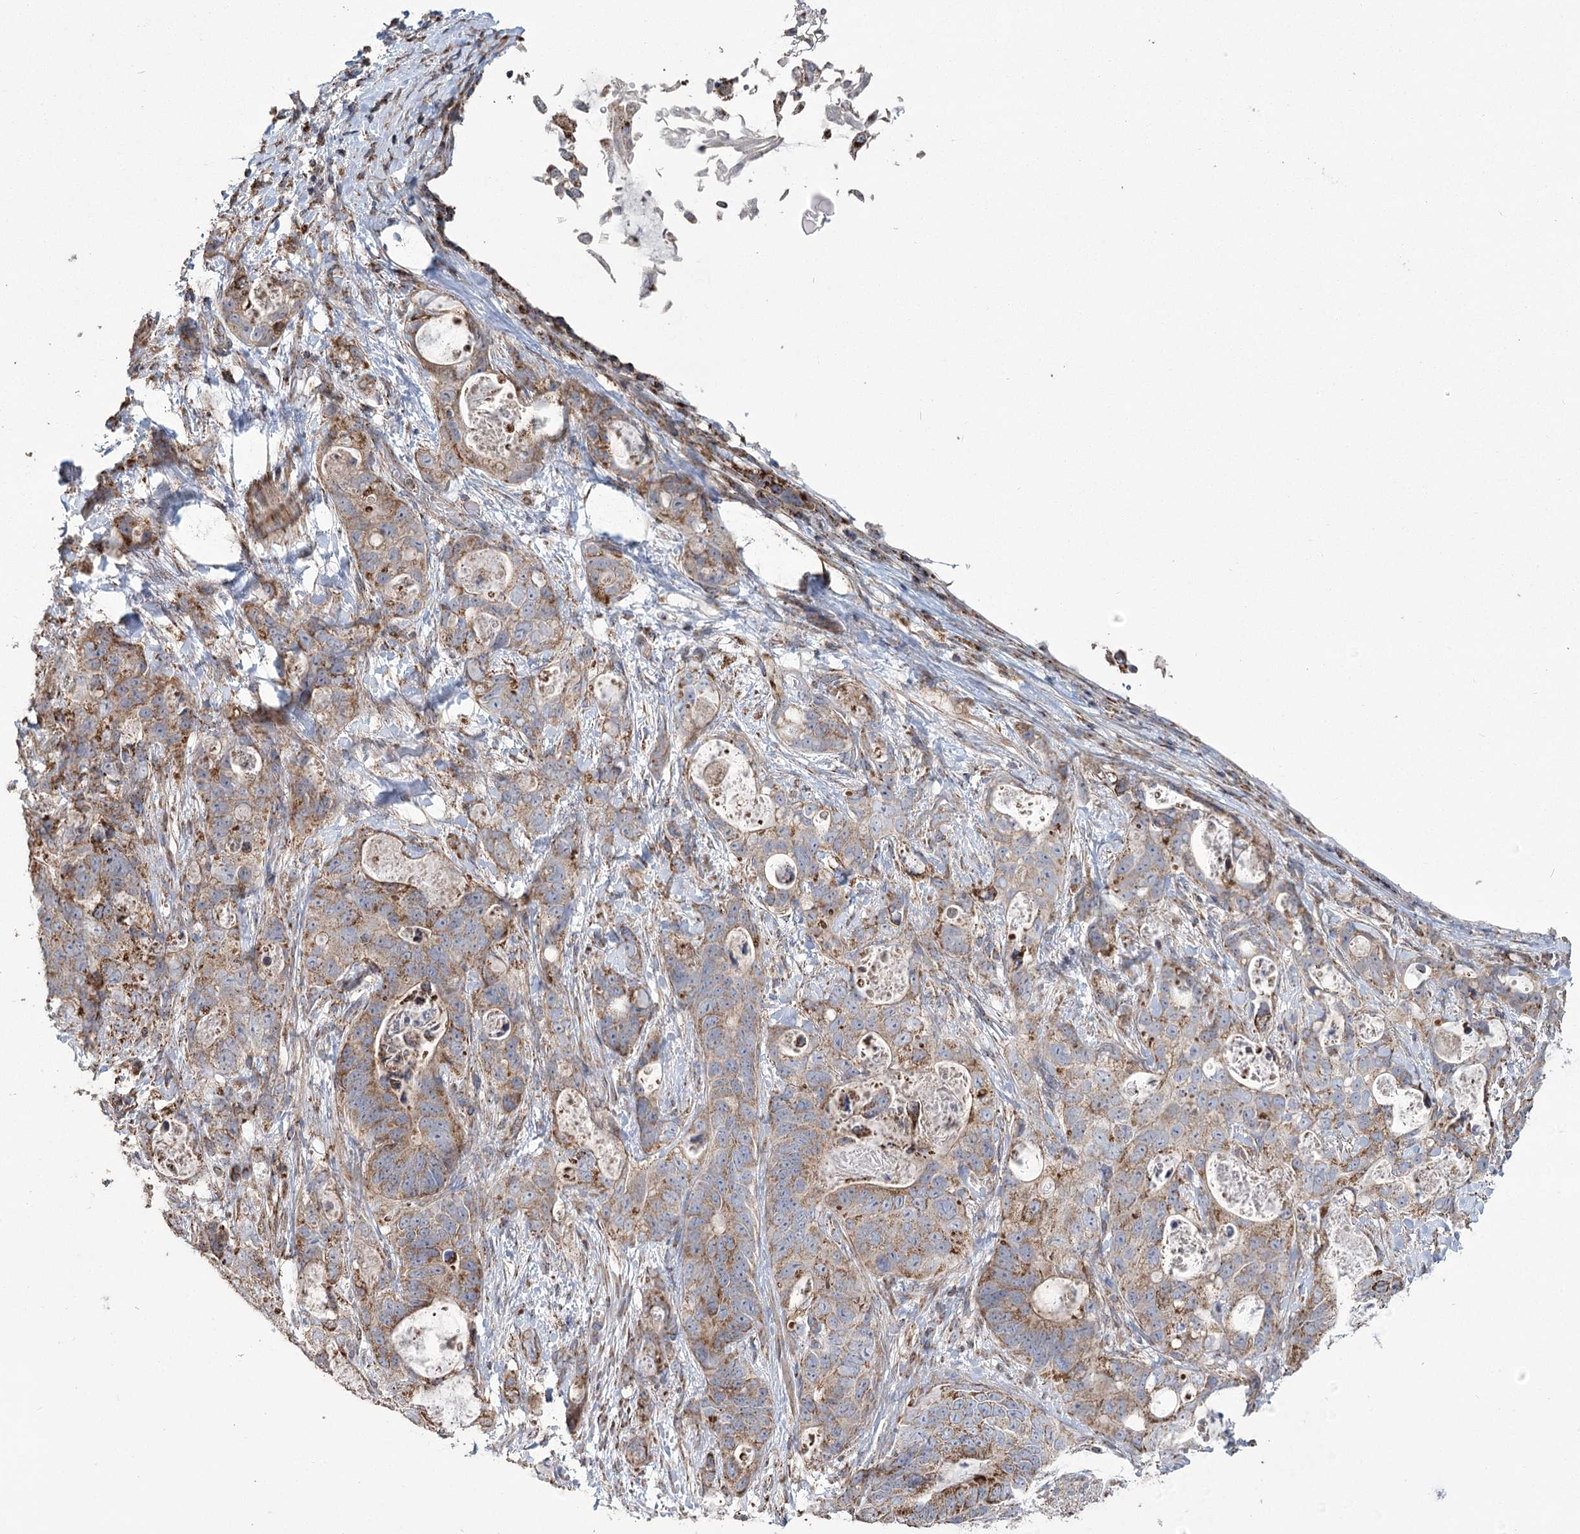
{"staining": {"intensity": "moderate", "quantity": ">75%", "location": "cytoplasmic/membranous"}, "tissue": "stomach cancer", "cell_type": "Tumor cells", "image_type": "cancer", "snomed": [{"axis": "morphology", "description": "Normal tissue, NOS"}, {"axis": "morphology", "description": "Adenocarcinoma, NOS"}, {"axis": "topography", "description": "Stomach"}], "caption": "Immunohistochemistry image of human stomach cancer (adenocarcinoma) stained for a protein (brown), which shows medium levels of moderate cytoplasmic/membranous positivity in approximately >75% of tumor cells.", "gene": "RANBP3L", "patient": {"sex": "female", "age": 89}}